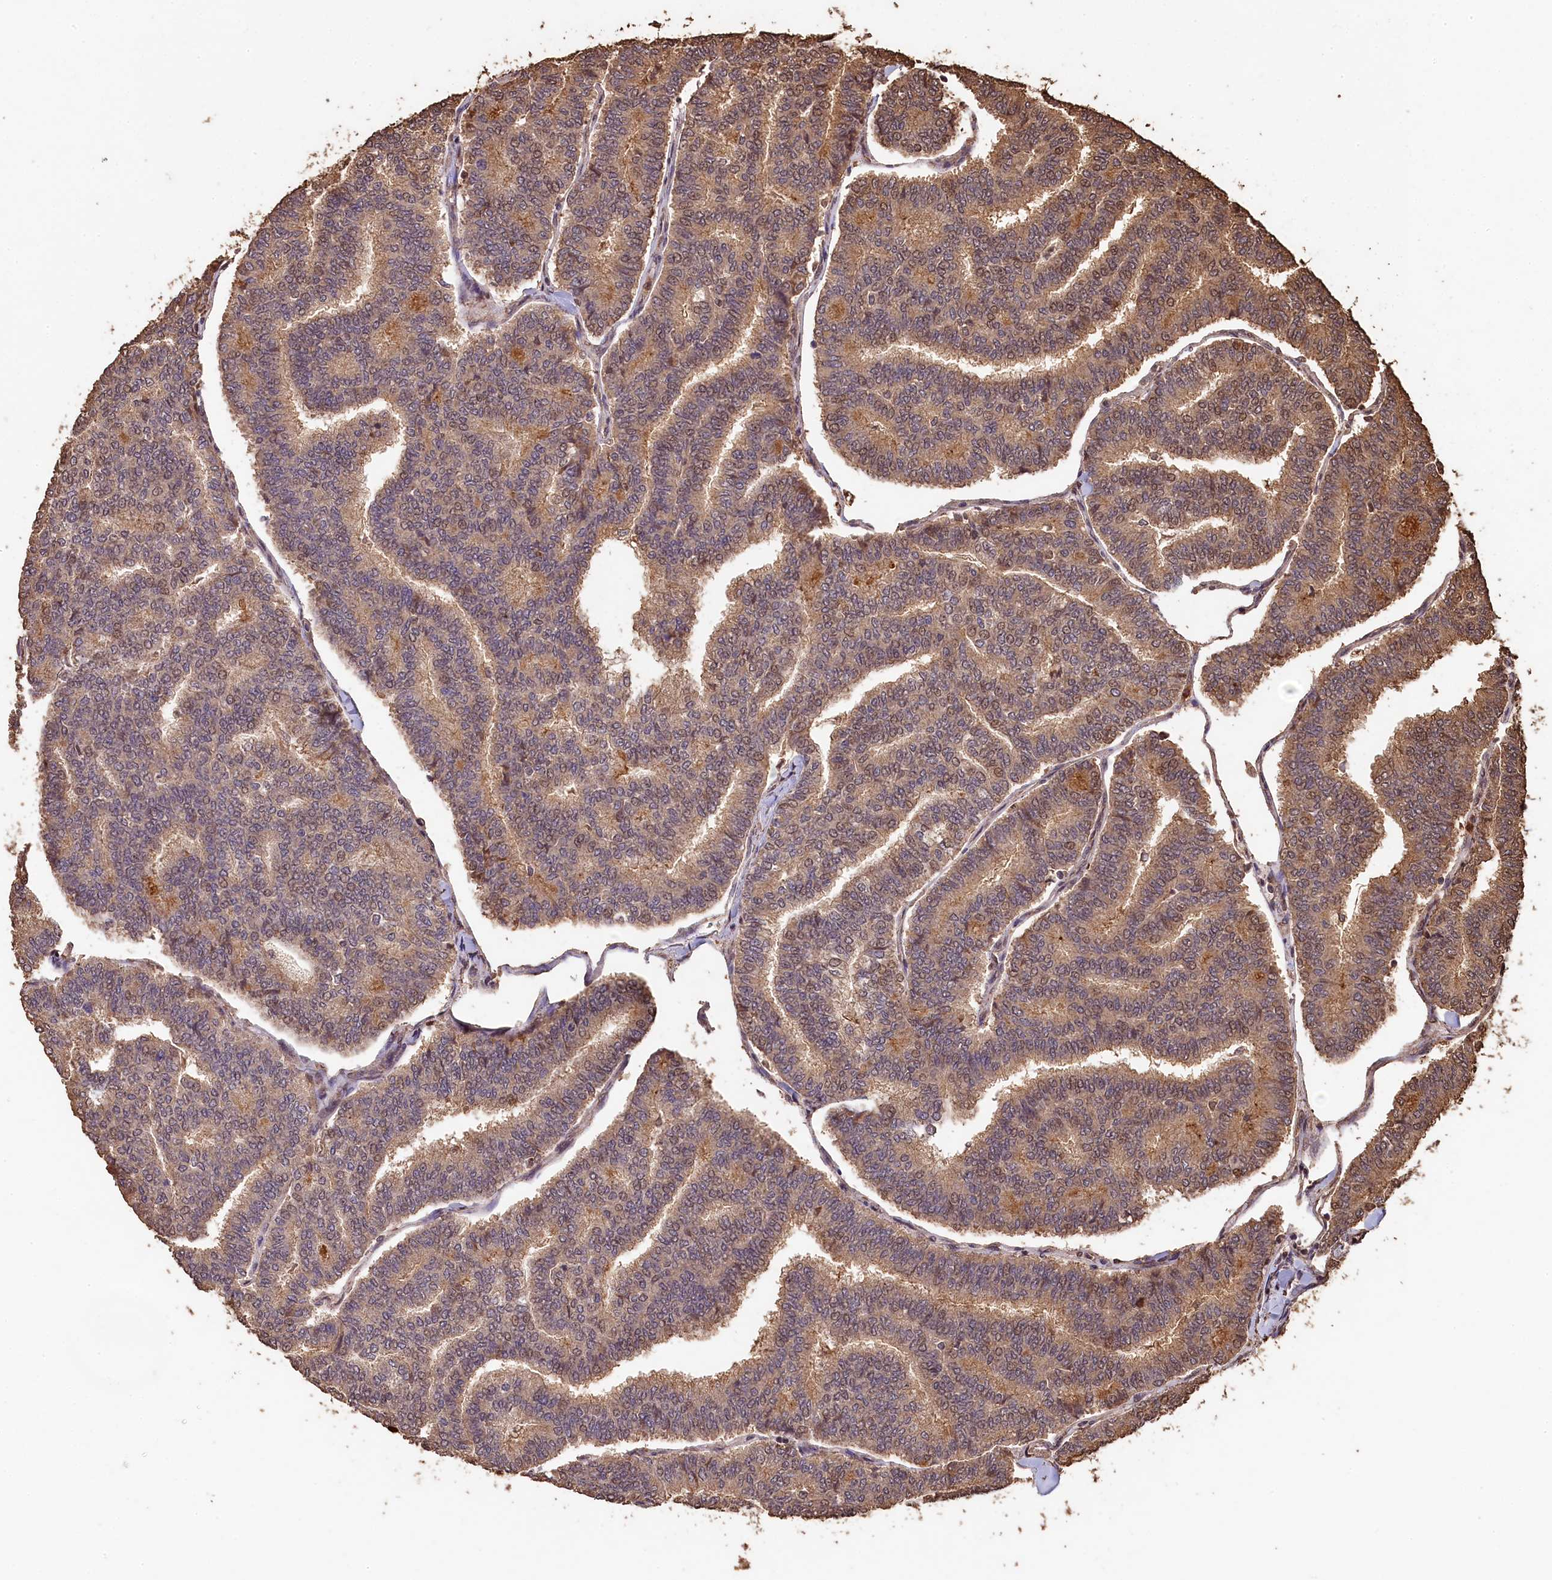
{"staining": {"intensity": "weak", "quantity": ">75%", "location": "cytoplasmic/membranous,nuclear"}, "tissue": "thyroid cancer", "cell_type": "Tumor cells", "image_type": "cancer", "snomed": [{"axis": "morphology", "description": "Papillary adenocarcinoma, NOS"}, {"axis": "topography", "description": "Thyroid gland"}], "caption": "Human thyroid papillary adenocarcinoma stained for a protein (brown) displays weak cytoplasmic/membranous and nuclear positive positivity in approximately >75% of tumor cells.", "gene": "CEP57L1", "patient": {"sex": "female", "age": 35}}